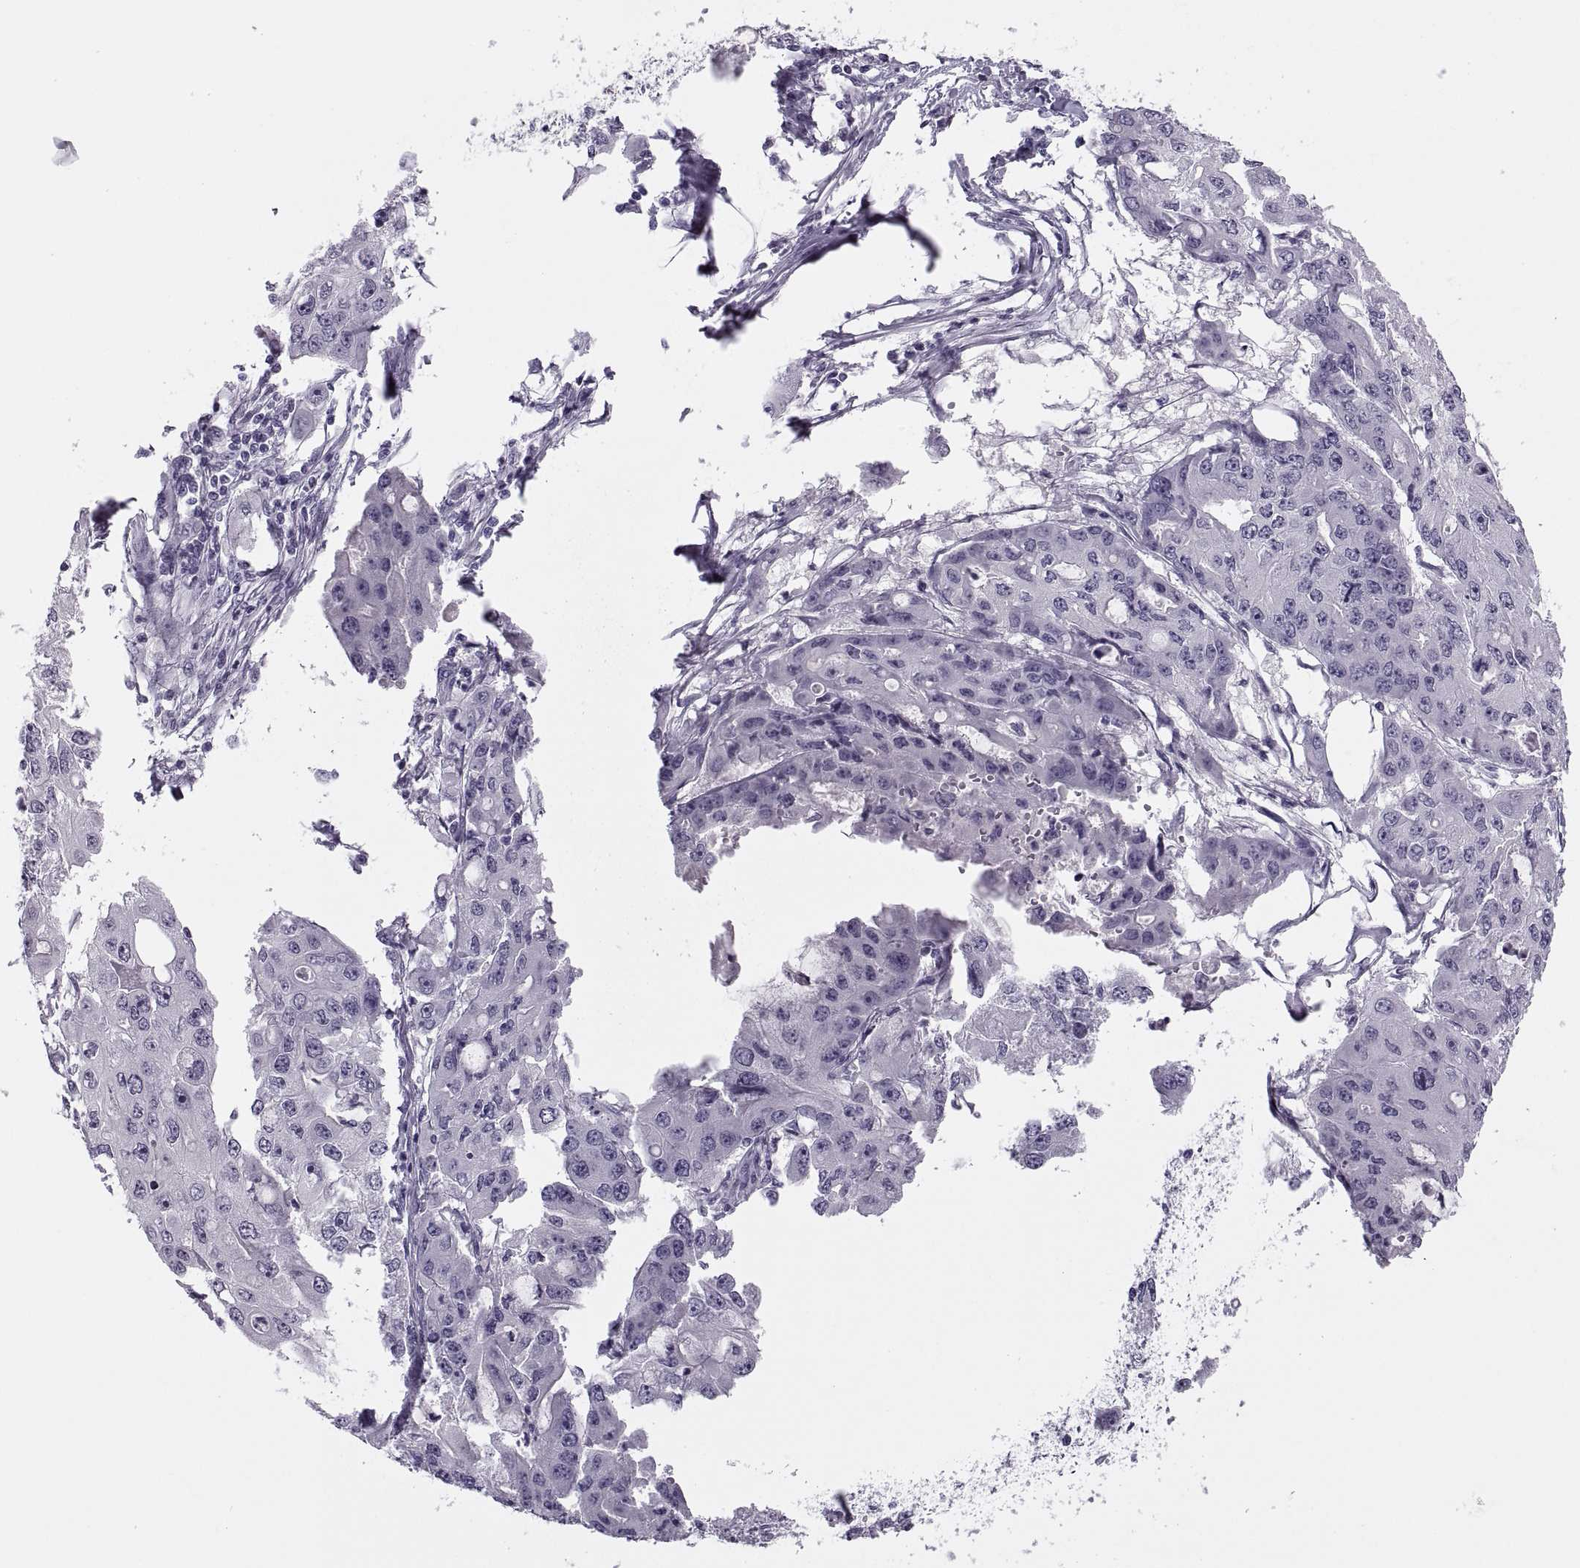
{"staining": {"intensity": "negative", "quantity": "none", "location": "none"}, "tissue": "ovarian cancer", "cell_type": "Tumor cells", "image_type": "cancer", "snomed": [{"axis": "morphology", "description": "Cystadenocarcinoma, serous, NOS"}, {"axis": "topography", "description": "Ovary"}], "caption": "The micrograph displays no significant staining in tumor cells of serous cystadenocarcinoma (ovarian).", "gene": "SYNGR4", "patient": {"sex": "female", "age": 56}}